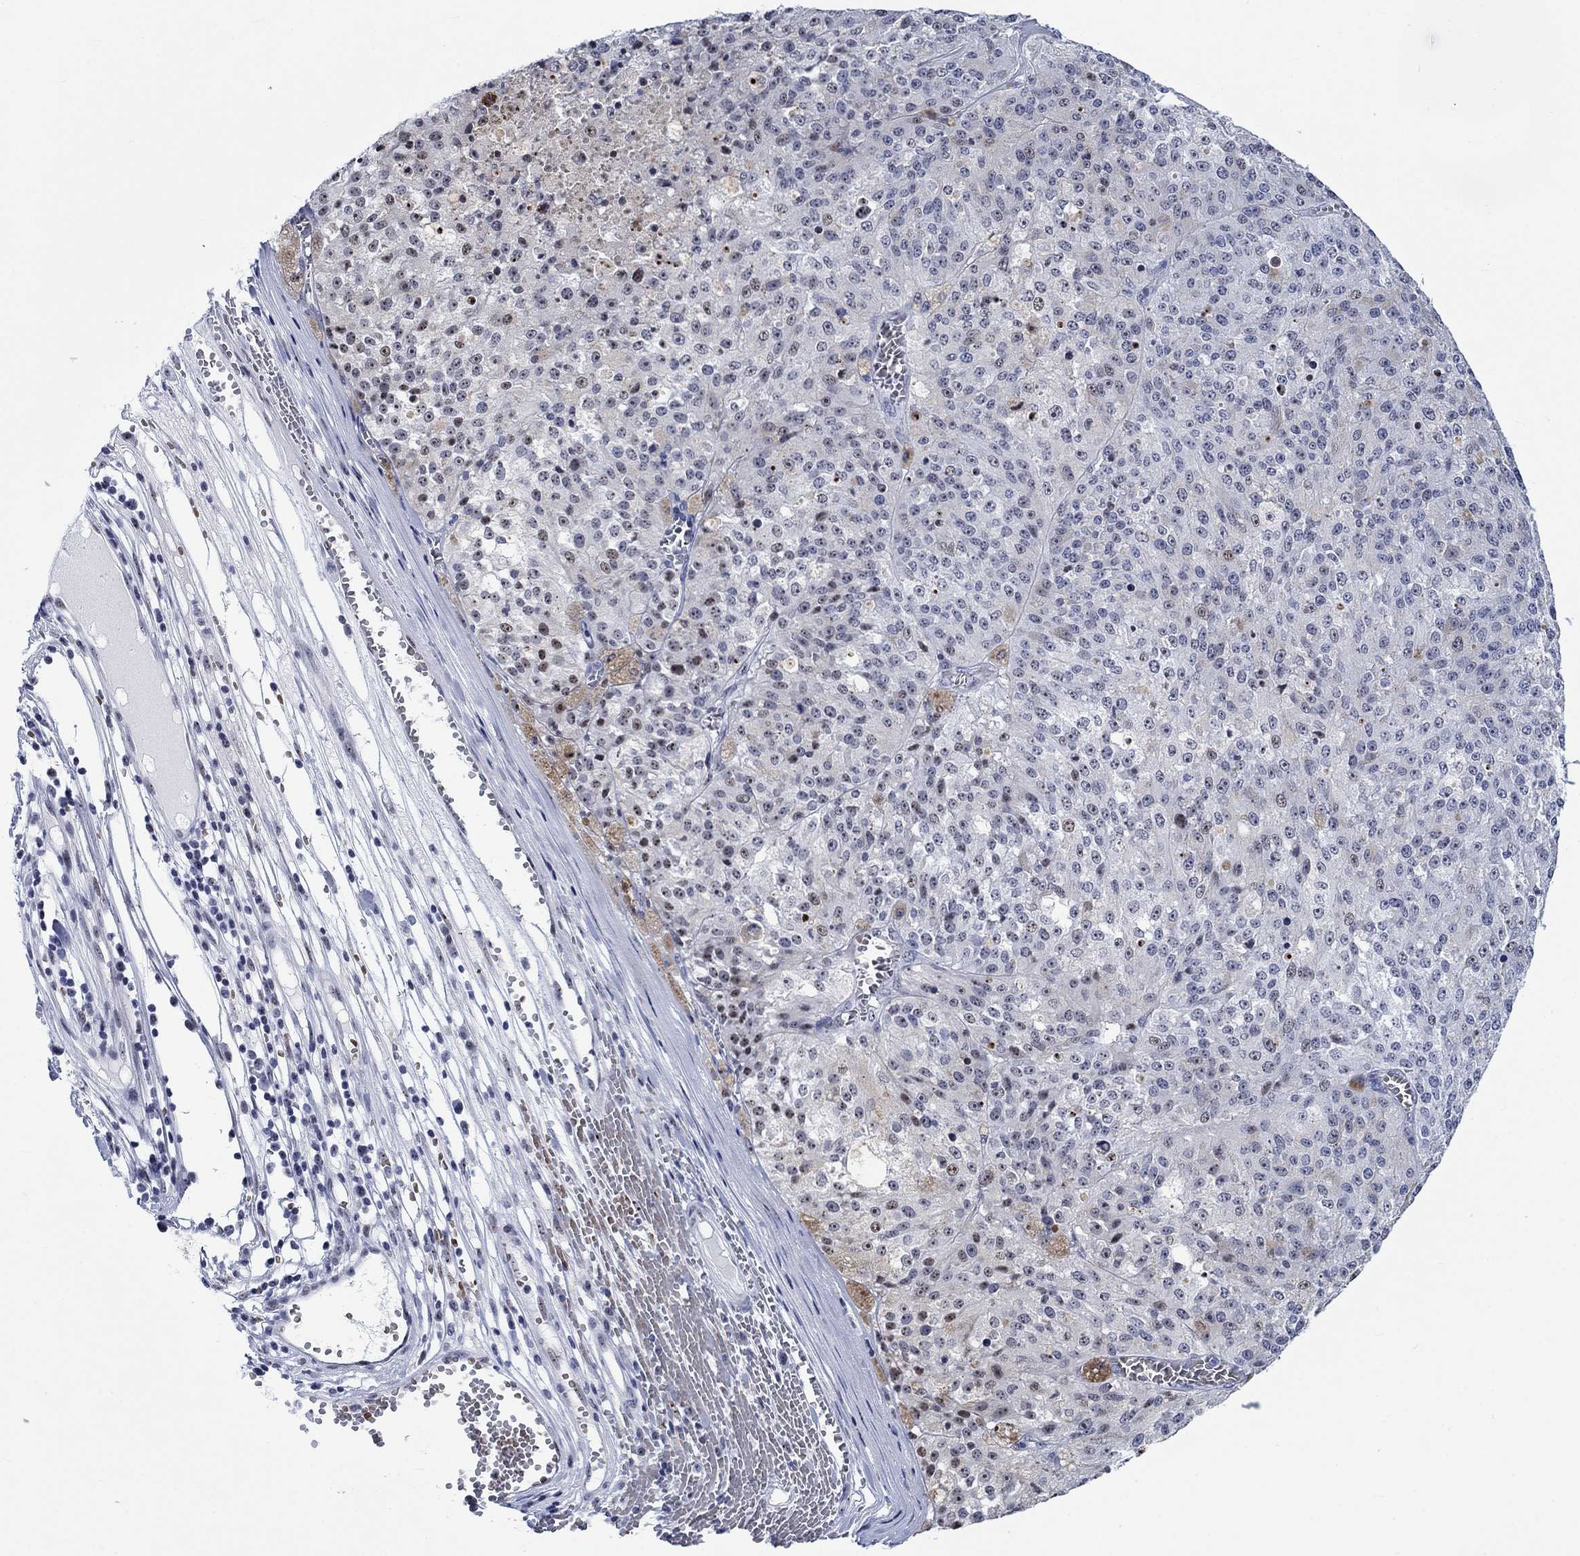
{"staining": {"intensity": "strong", "quantity": "<25%", "location": "nuclear"}, "tissue": "melanoma", "cell_type": "Tumor cells", "image_type": "cancer", "snomed": [{"axis": "morphology", "description": "Malignant melanoma, Metastatic site"}, {"axis": "topography", "description": "Lymph node"}], "caption": "Immunohistochemical staining of human melanoma shows medium levels of strong nuclear staining in approximately <25% of tumor cells.", "gene": "ZNF446", "patient": {"sex": "female", "age": 64}}